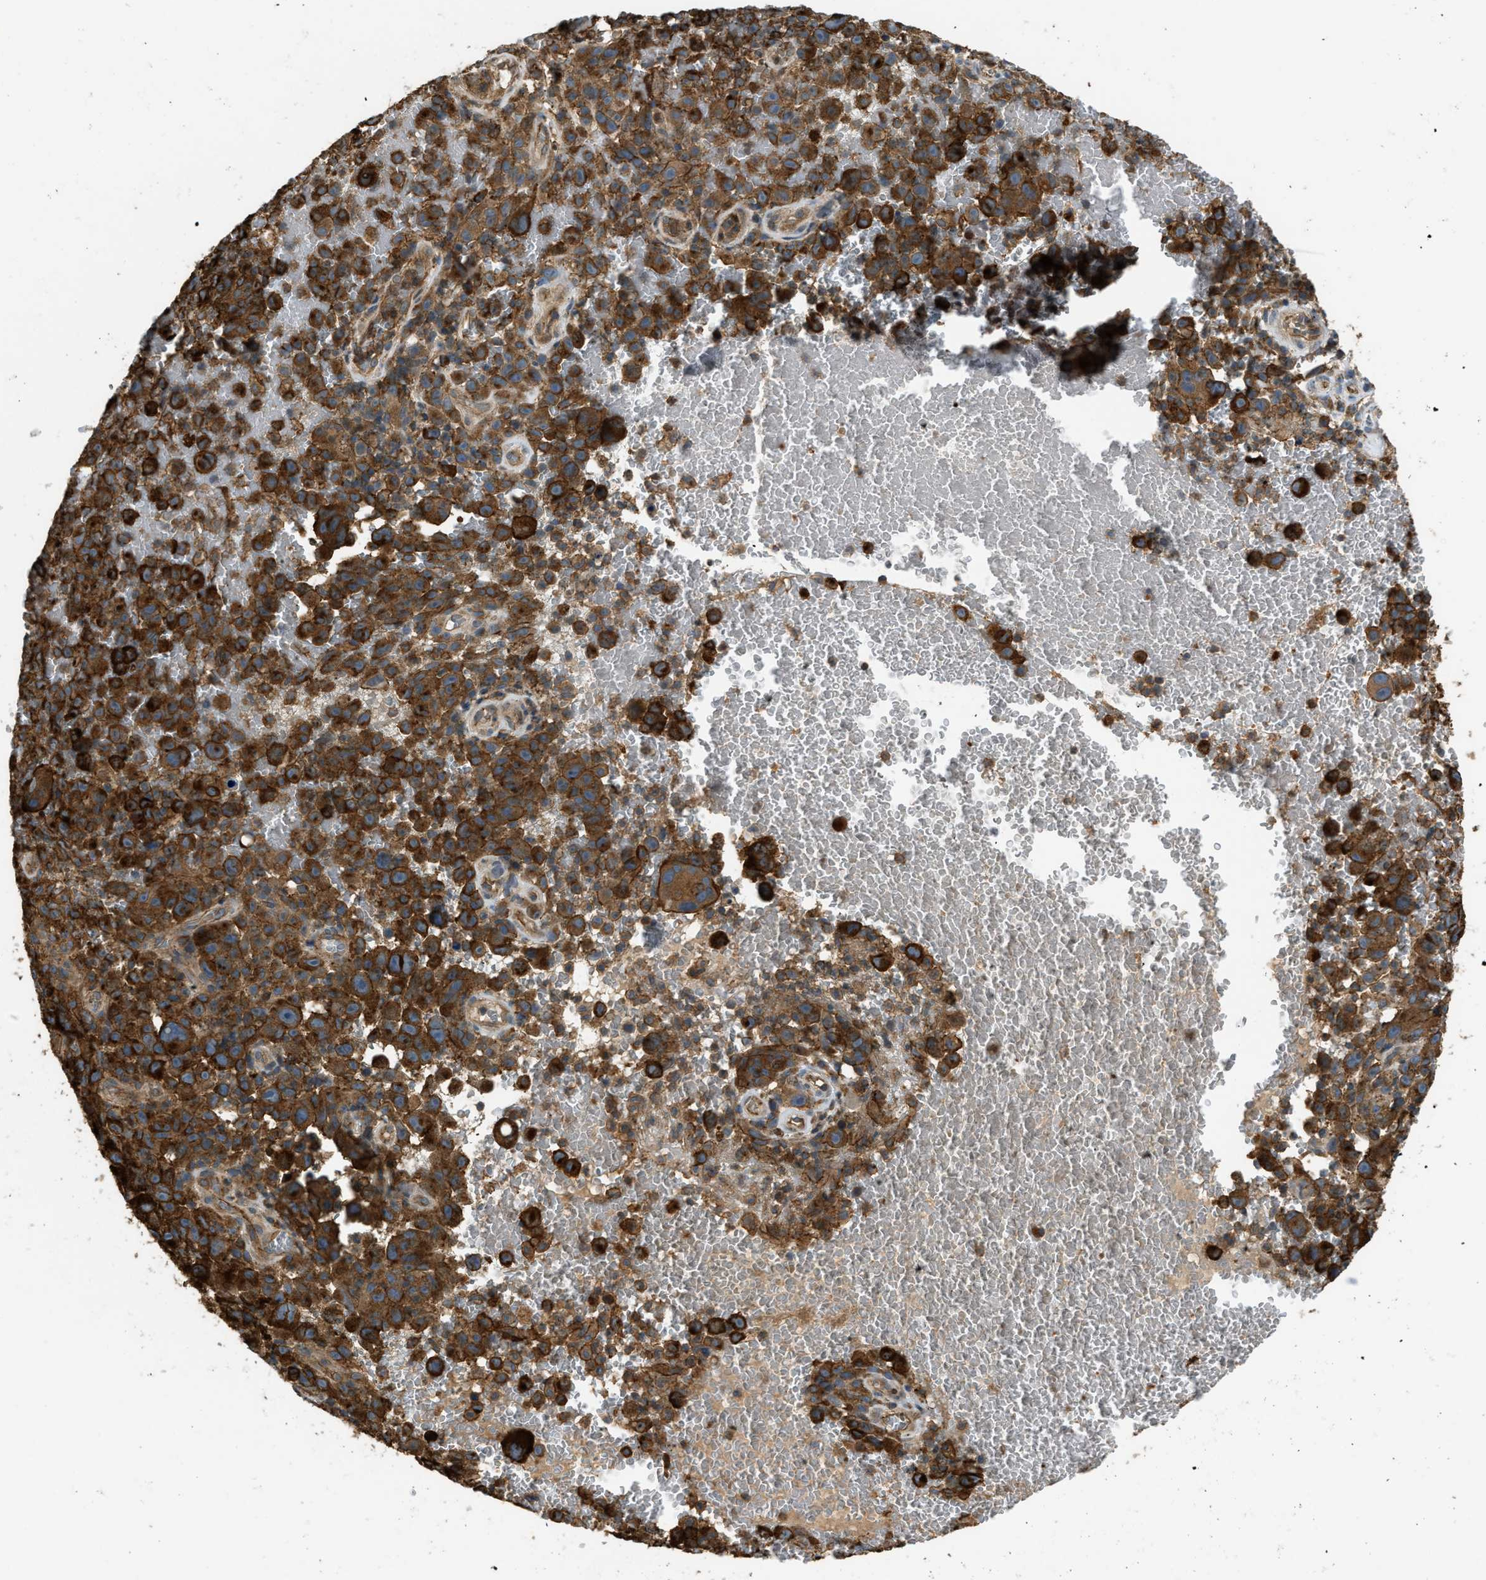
{"staining": {"intensity": "strong", "quantity": ">75%", "location": "cytoplasmic/membranous"}, "tissue": "melanoma", "cell_type": "Tumor cells", "image_type": "cancer", "snomed": [{"axis": "morphology", "description": "Malignant melanoma, NOS"}, {"axis": "topography", "description": "Skin"}], "caption": "Tumor cells demonstrate high levels of strong cytoplasmic/membranous staining in approximately >75% of cells in melanoma. (Brightfield microscopy of DAB IHC at high magnification).", "gene": "BAG4", "patient": {"sex": "female", "age": 82}}